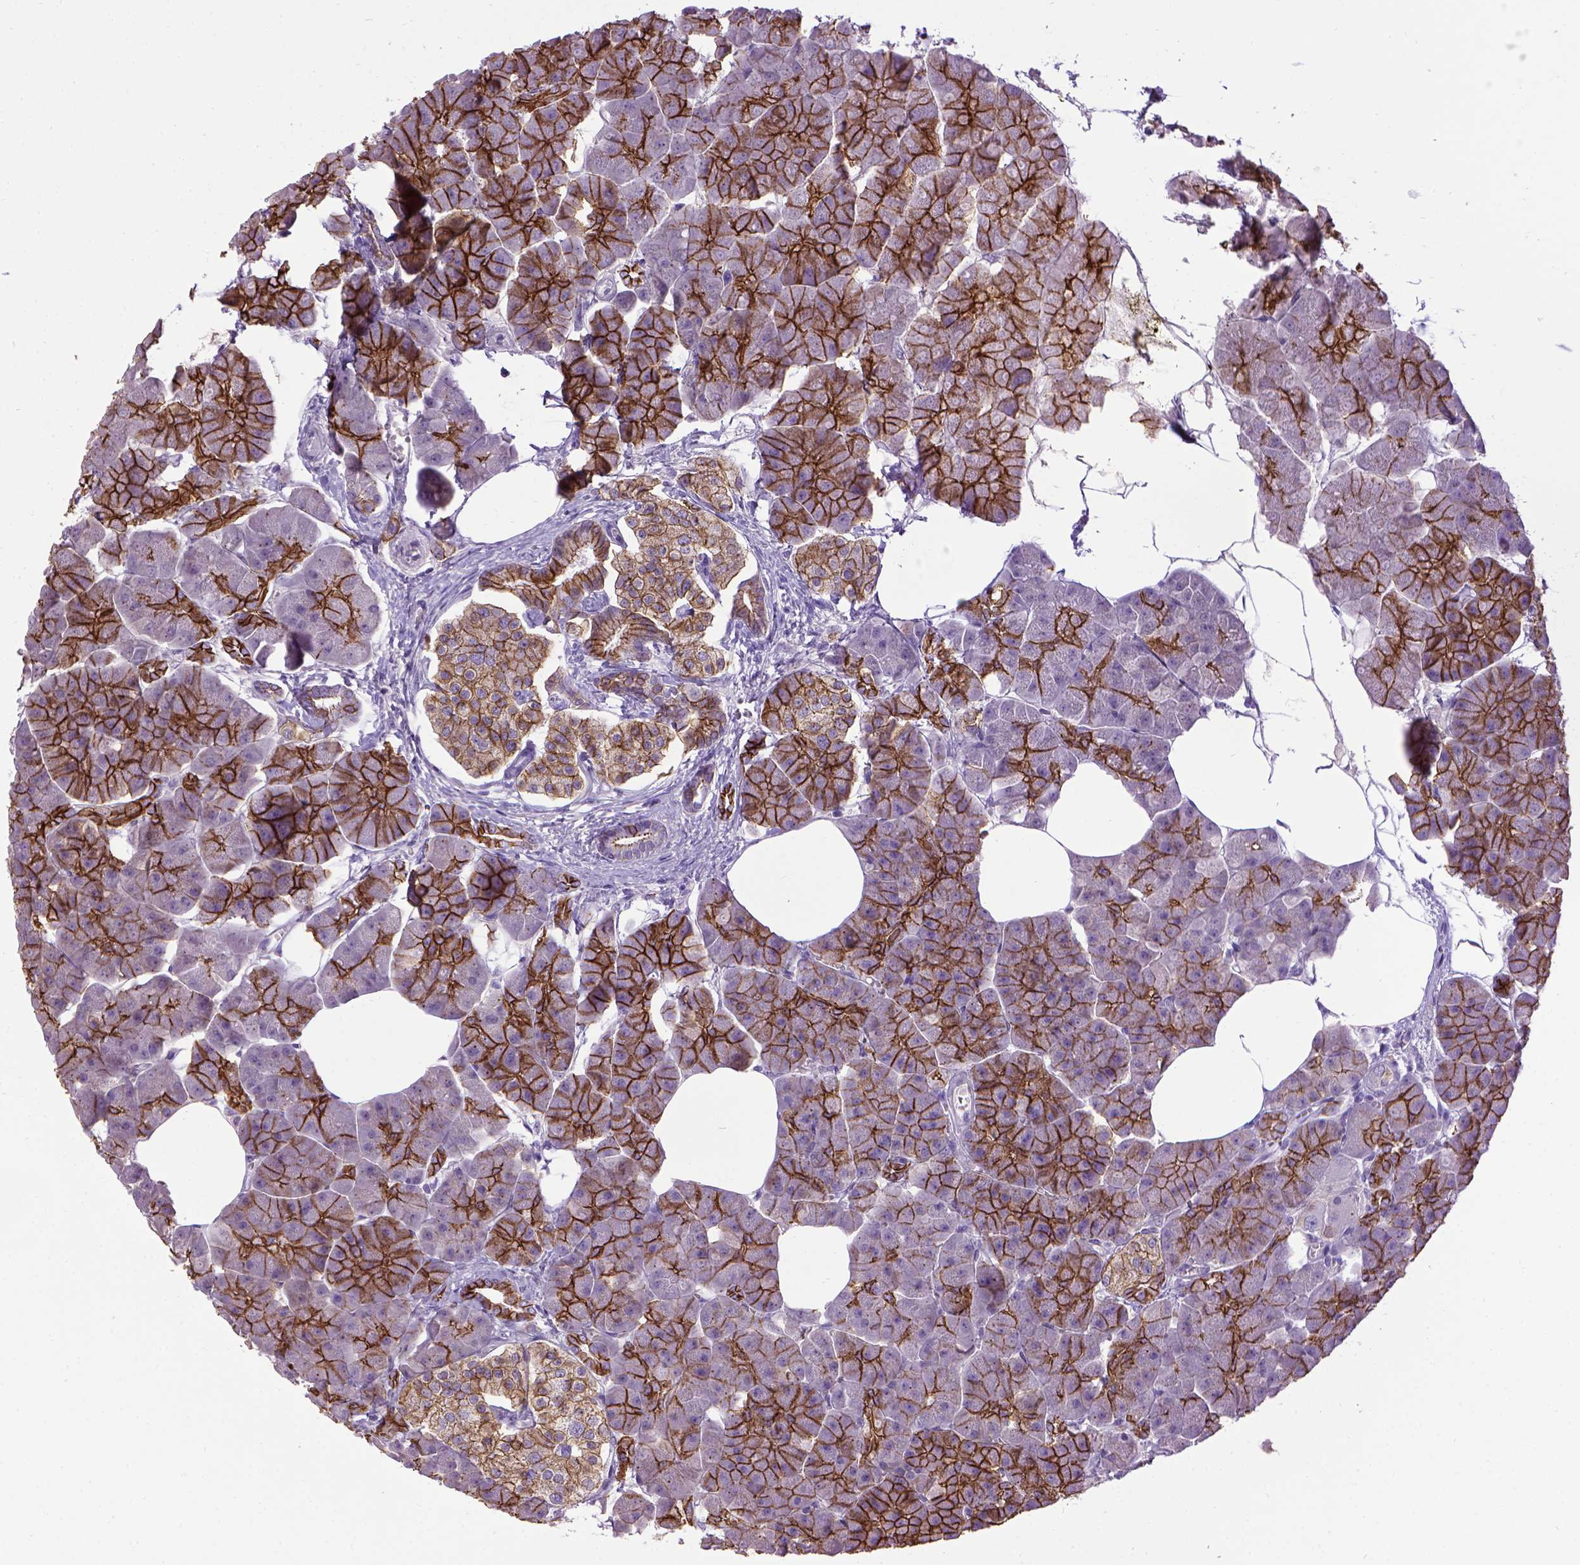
{"staining": {"intensity": "moderate", "quantity": "25%-75%", "location": "cytoplasmic/membranous"}, "tissue": "pancreas", "cell_type": "Exocrine glandular cells", "image_type": "normal", "snomed": [{"axis": "morphology", "description": "Normal tissue, NOS"}, {"axis": "topography", "description": "Adipose tissue"}, {"axis": "topography", "description": "Pancreas"}, {"axis": "topography", "description": "Peripheral nerve tissue"}], "caption": "Pancreas stained with immunohistochemistry demonstrates moderate cytoplasmic/membranous staining in approximately 25%-75% of exocrine glandular cells.", "gene": "CDH1", "patient": {"sex": "female", "age": 58}}